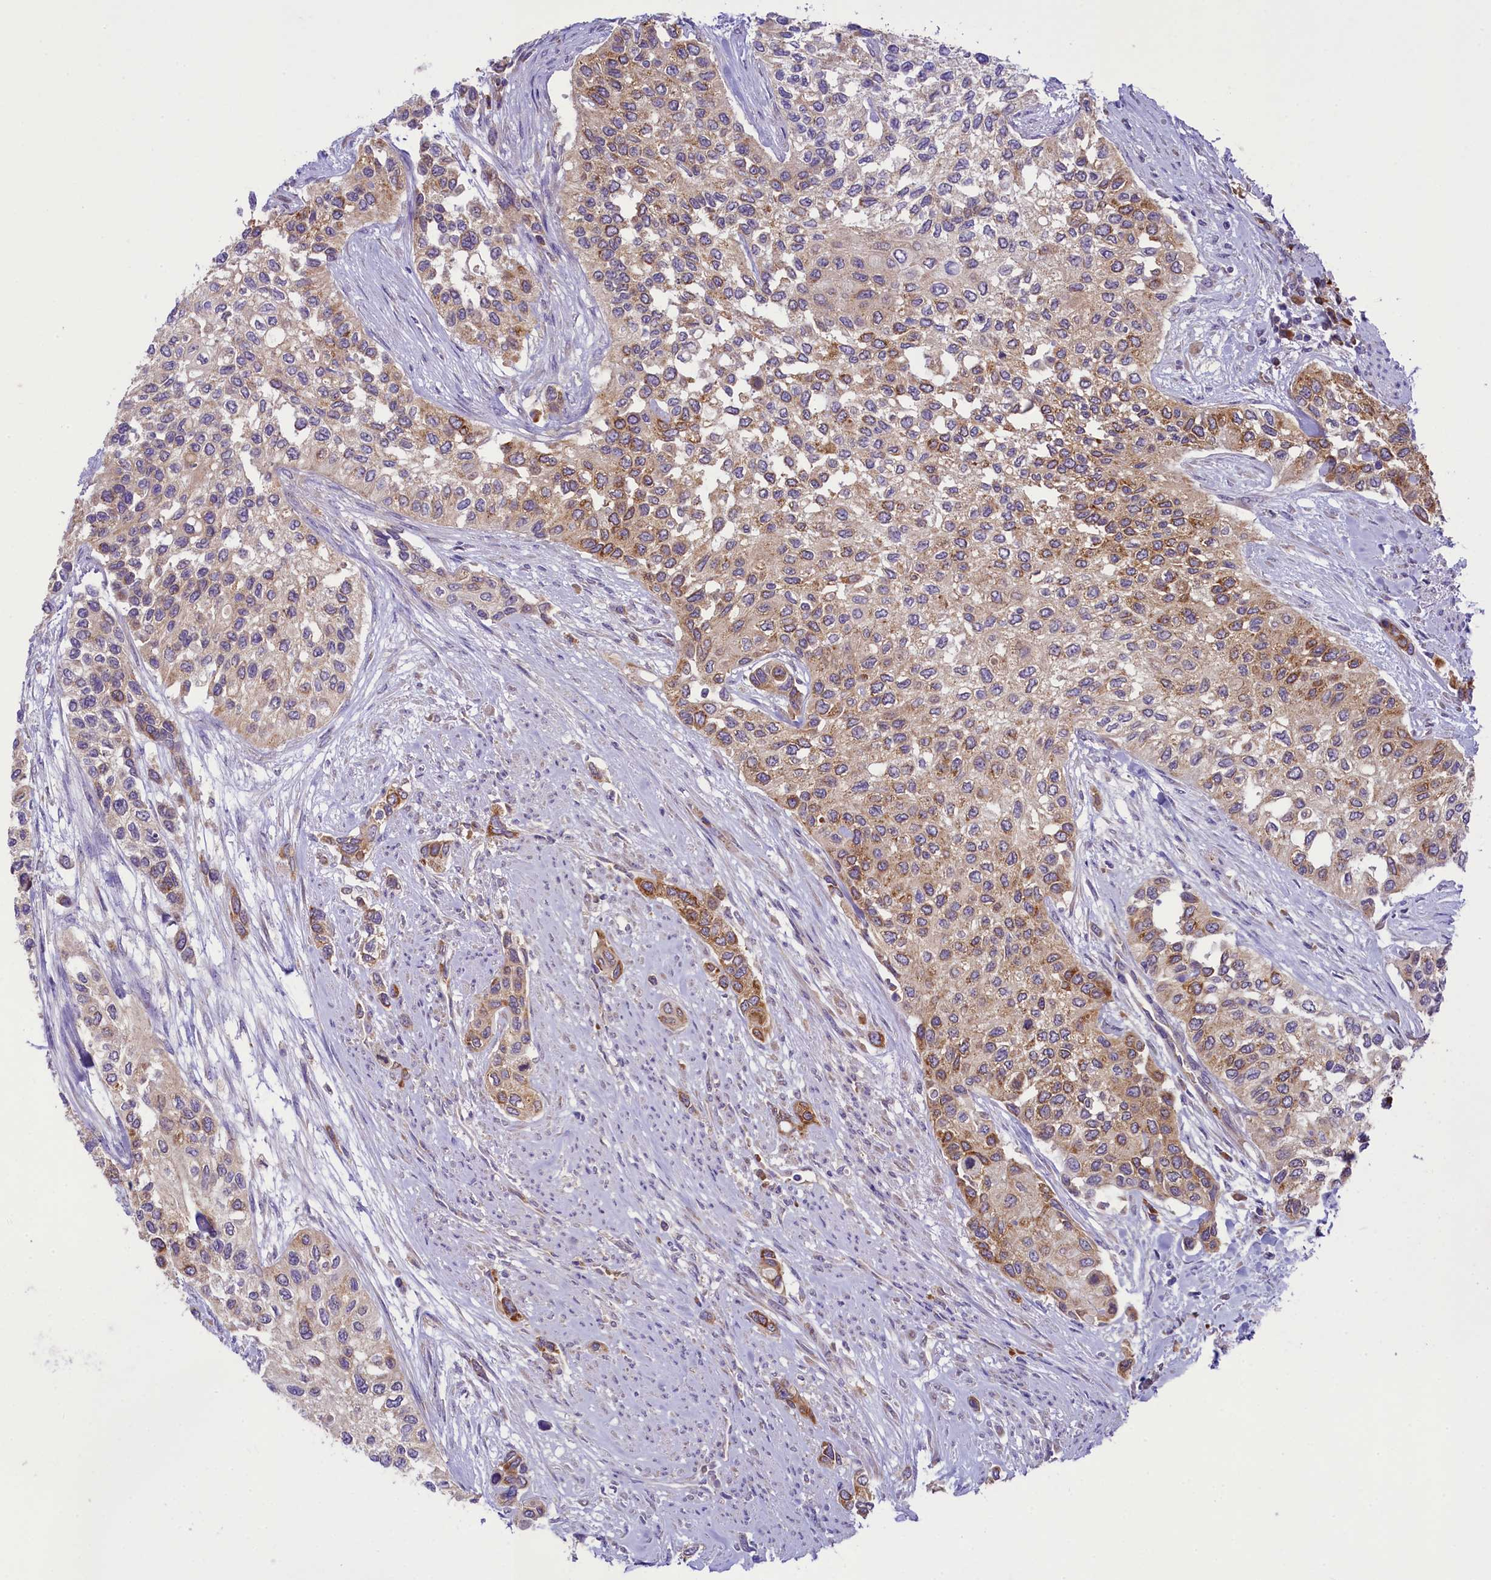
{"staining": {"intensity": "moderate", "quantity": "25%-75%", "location": "cytoplasmic/membranous"}, "tissue": "urothelial cancer", "cell_type": "Tumor cells", "image_type": "cancer", "snomed": [{"axis": "morphology", "description": "Normal tissue, NOS"}, {"axis": "morphology", "description": "Urothelial carcinoma, High grade"}, {"axis": "topography", "description": "Vascular tissue"}, {"axis": "topography", "description": "Urinary bladder"}], "caption": "A high-resolution histopathology image shows immunohistochemistry staining of urothelial cancer, which reveals moderate cytoplasmic/membranous staining in approximately 25%-75% of tumor cells. (brown staining indicates protein expression, while blue staining denotes nuclei).", "gene": "LARP4", "patient": {"sex": "female", "age": 56}}